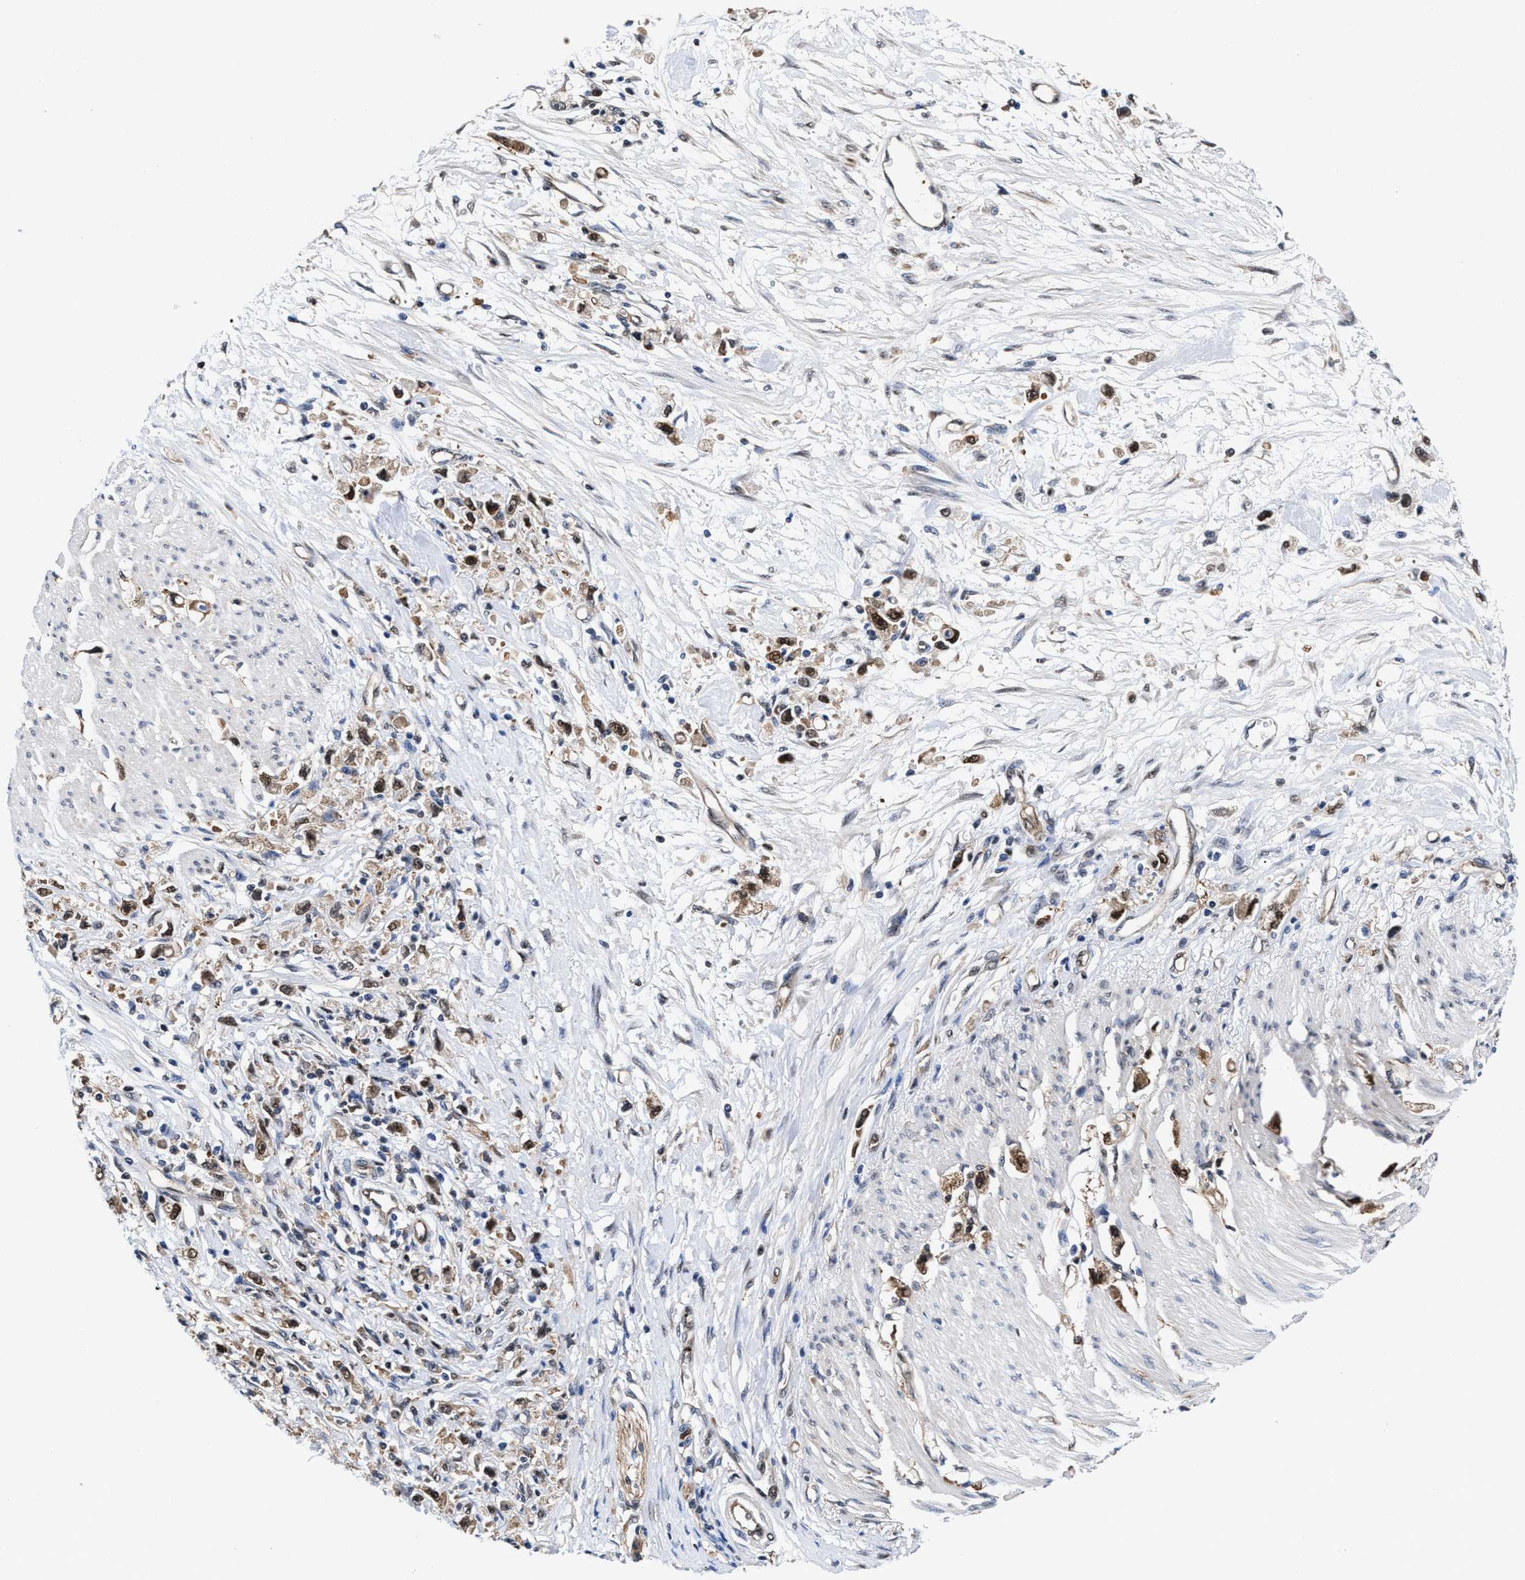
{"staining": {"intensity": "moderate", "quantity": ">75%", "location": "cytoplasmic/membranous,nuclear"}, "tissue": "stomach cancer", "cell_type": "Tumor cells", "image_type": "cancer", "snomed": [{"axis": "morphology", "description": "Adenocarcinoma, NOS"}, {"axis": "topography", "description": "Stomach"}], "caption": "Immunohistochemistry histopathology image of adenocarcinoma (stomach) stained for a protein (brown), which shows medium levels of moderate cytoplasmic/membranous and nuclear expression in approximately >75% of tumor cells.", "gene": "ACLY", "patient": {"sex": "female", "age": 59}}